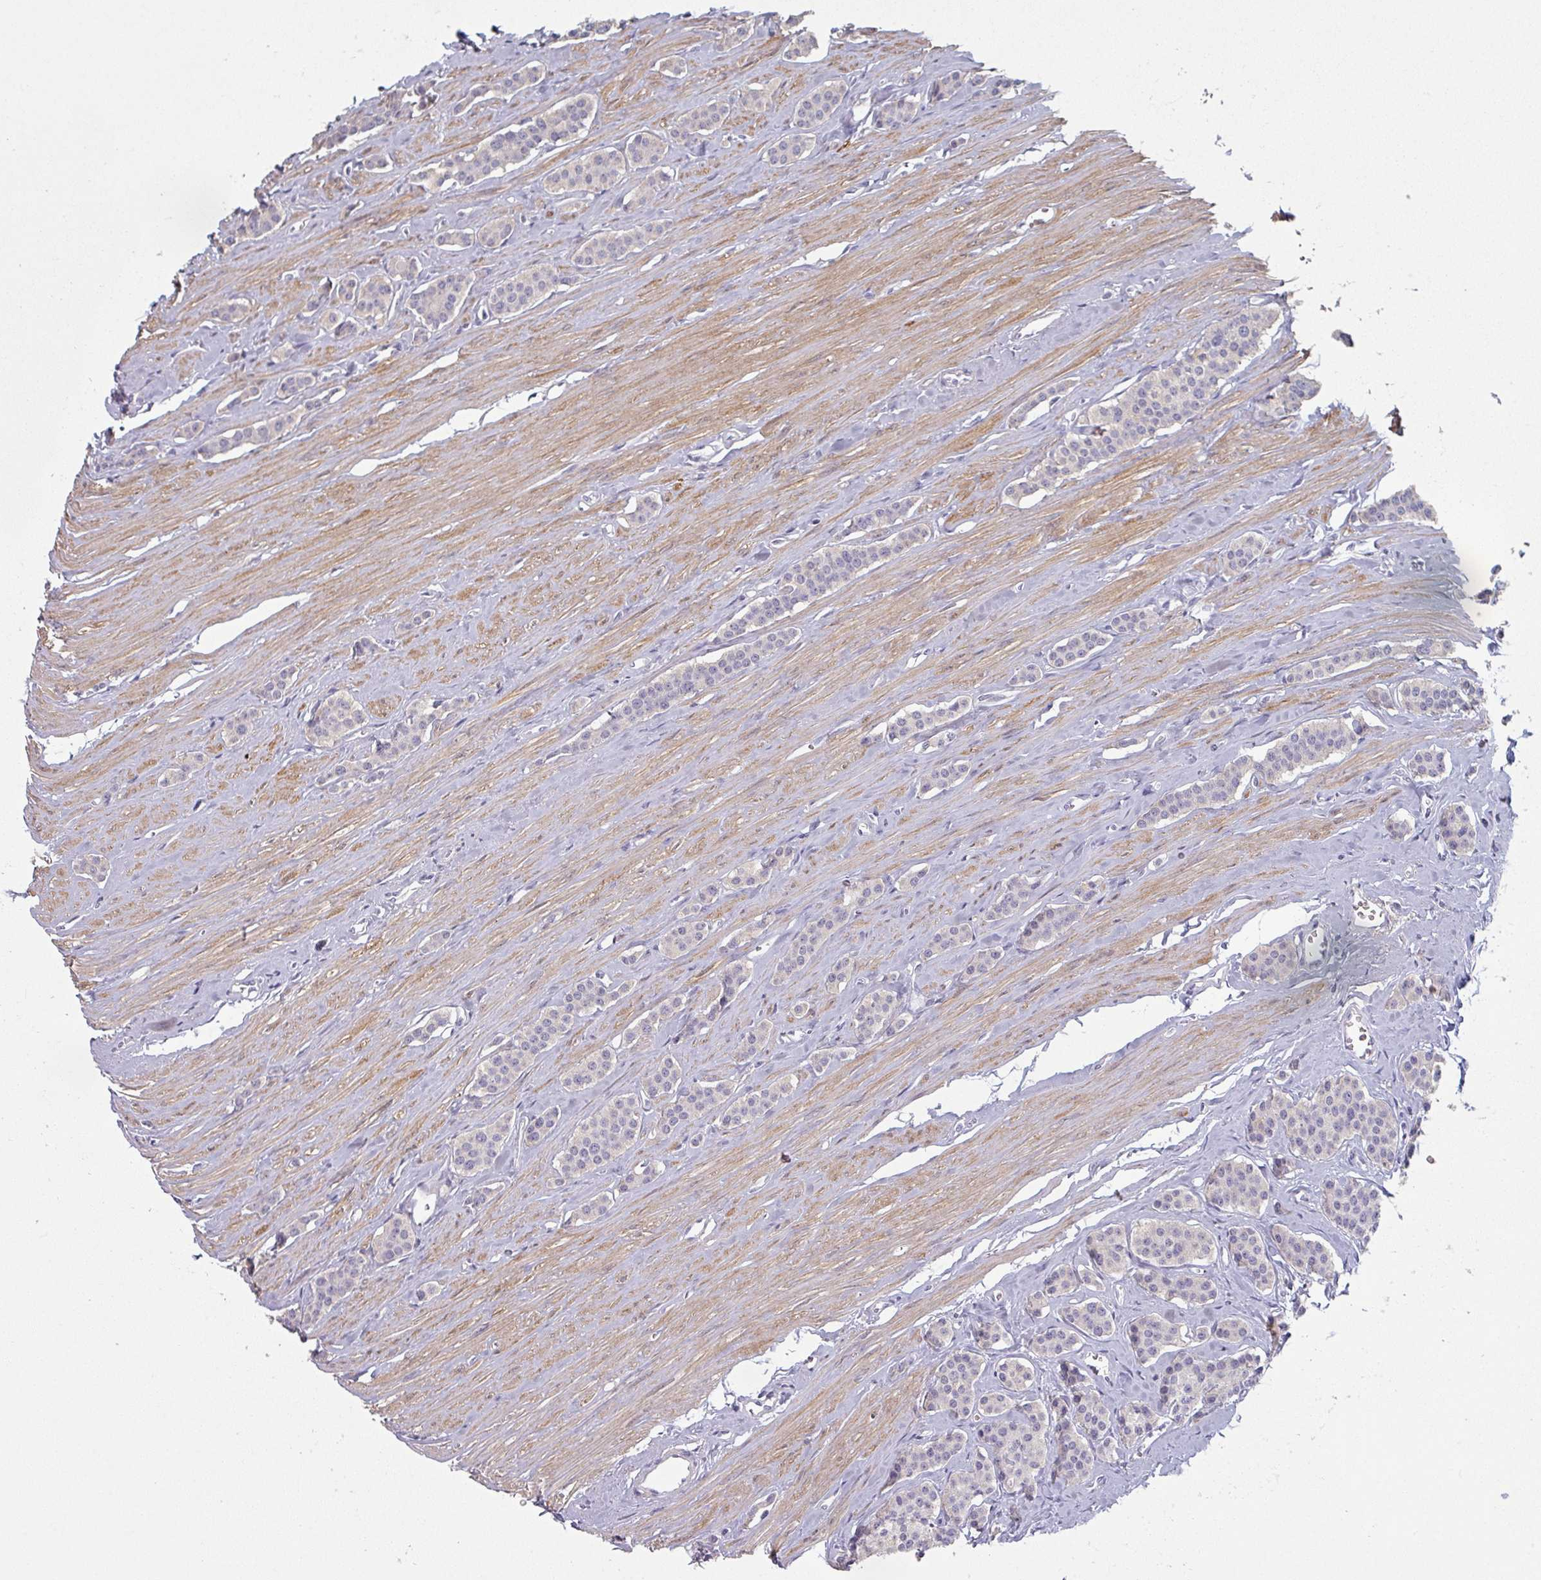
{"staining": {"intensity": "negative", "quantity": "none", "location": "none"}, "tissue": "carcinoid", "cell_type": "Tumor cells", "image_type": "cancer", "snomed": [{"axis": "morphology", "description": "Carcinoid, malignant, NOS"}, {"axis": "topography", "description": "Small intestine"}], "caption": "This is an immunohistochemistry micrograph of malignant carcinoid. There is no staining in tumor cells.", "gene": "MAGEC3", "patient": {"sex": "male", "age": 60}}